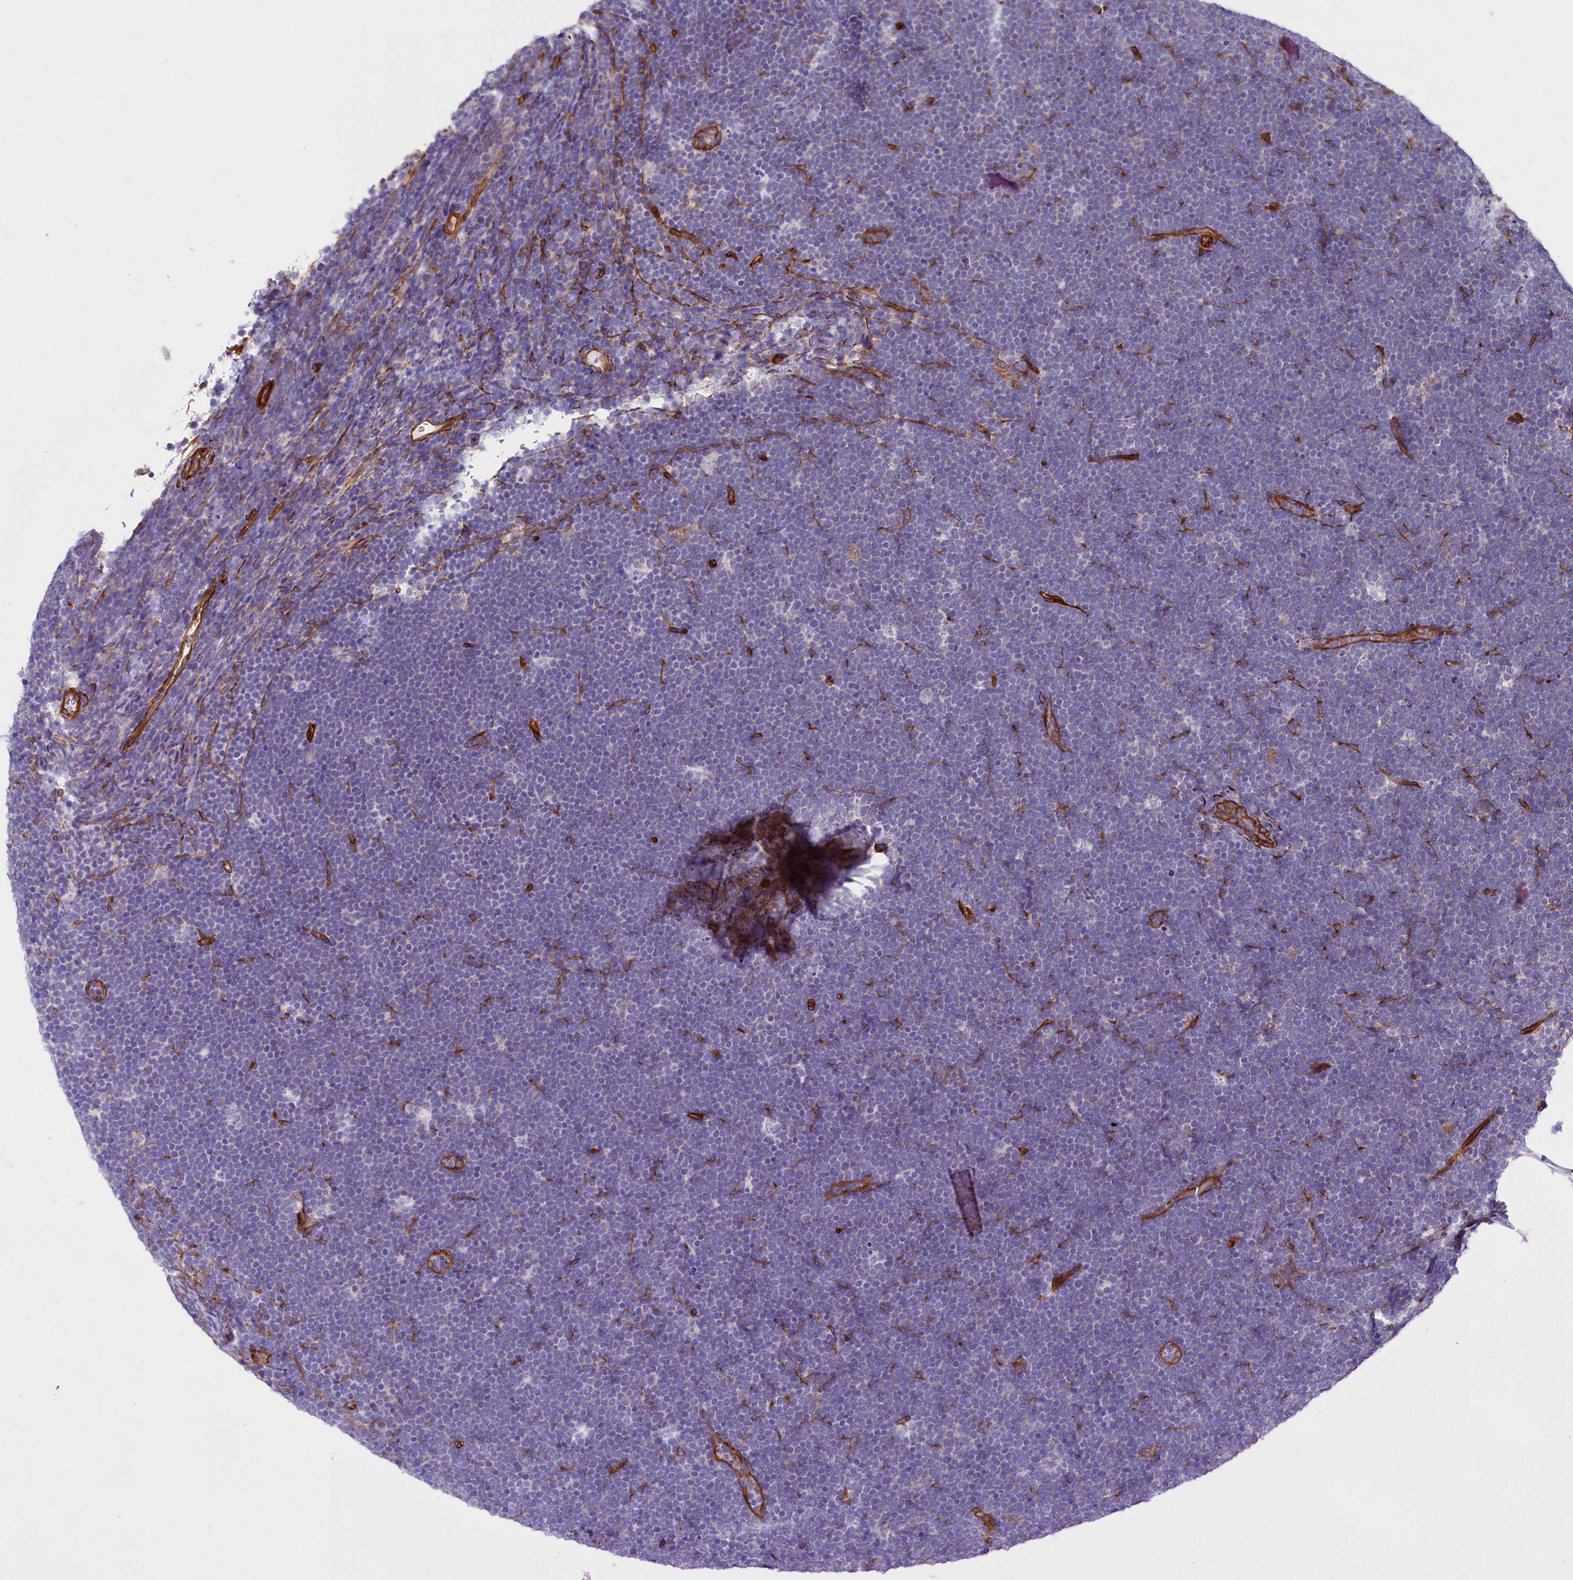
{"staining": {"intensity": "negative", "quantity": "none", "location": "none"}, "tissue": "lymphoma", "cell_type": "Tumor cells", "image_type": "cancer", "snomed": [{"axis": "morphology", "description": "Malignant lymphoma, non-Hodgkin's type, High grade"}, {"axis": "topography", "description": "Lymph node"}], "caption": "An immunohistochemistry (IHC) histopathology image of high-grade malignant lymphoma, non-Hodgkin's type is shown. There is no staining in tumor cells of high-grade malignant lymphoma, non-Hodgkin's type.", "gene": "TNKS1BP1", "patient": {"sex": "male", "age": 13}}